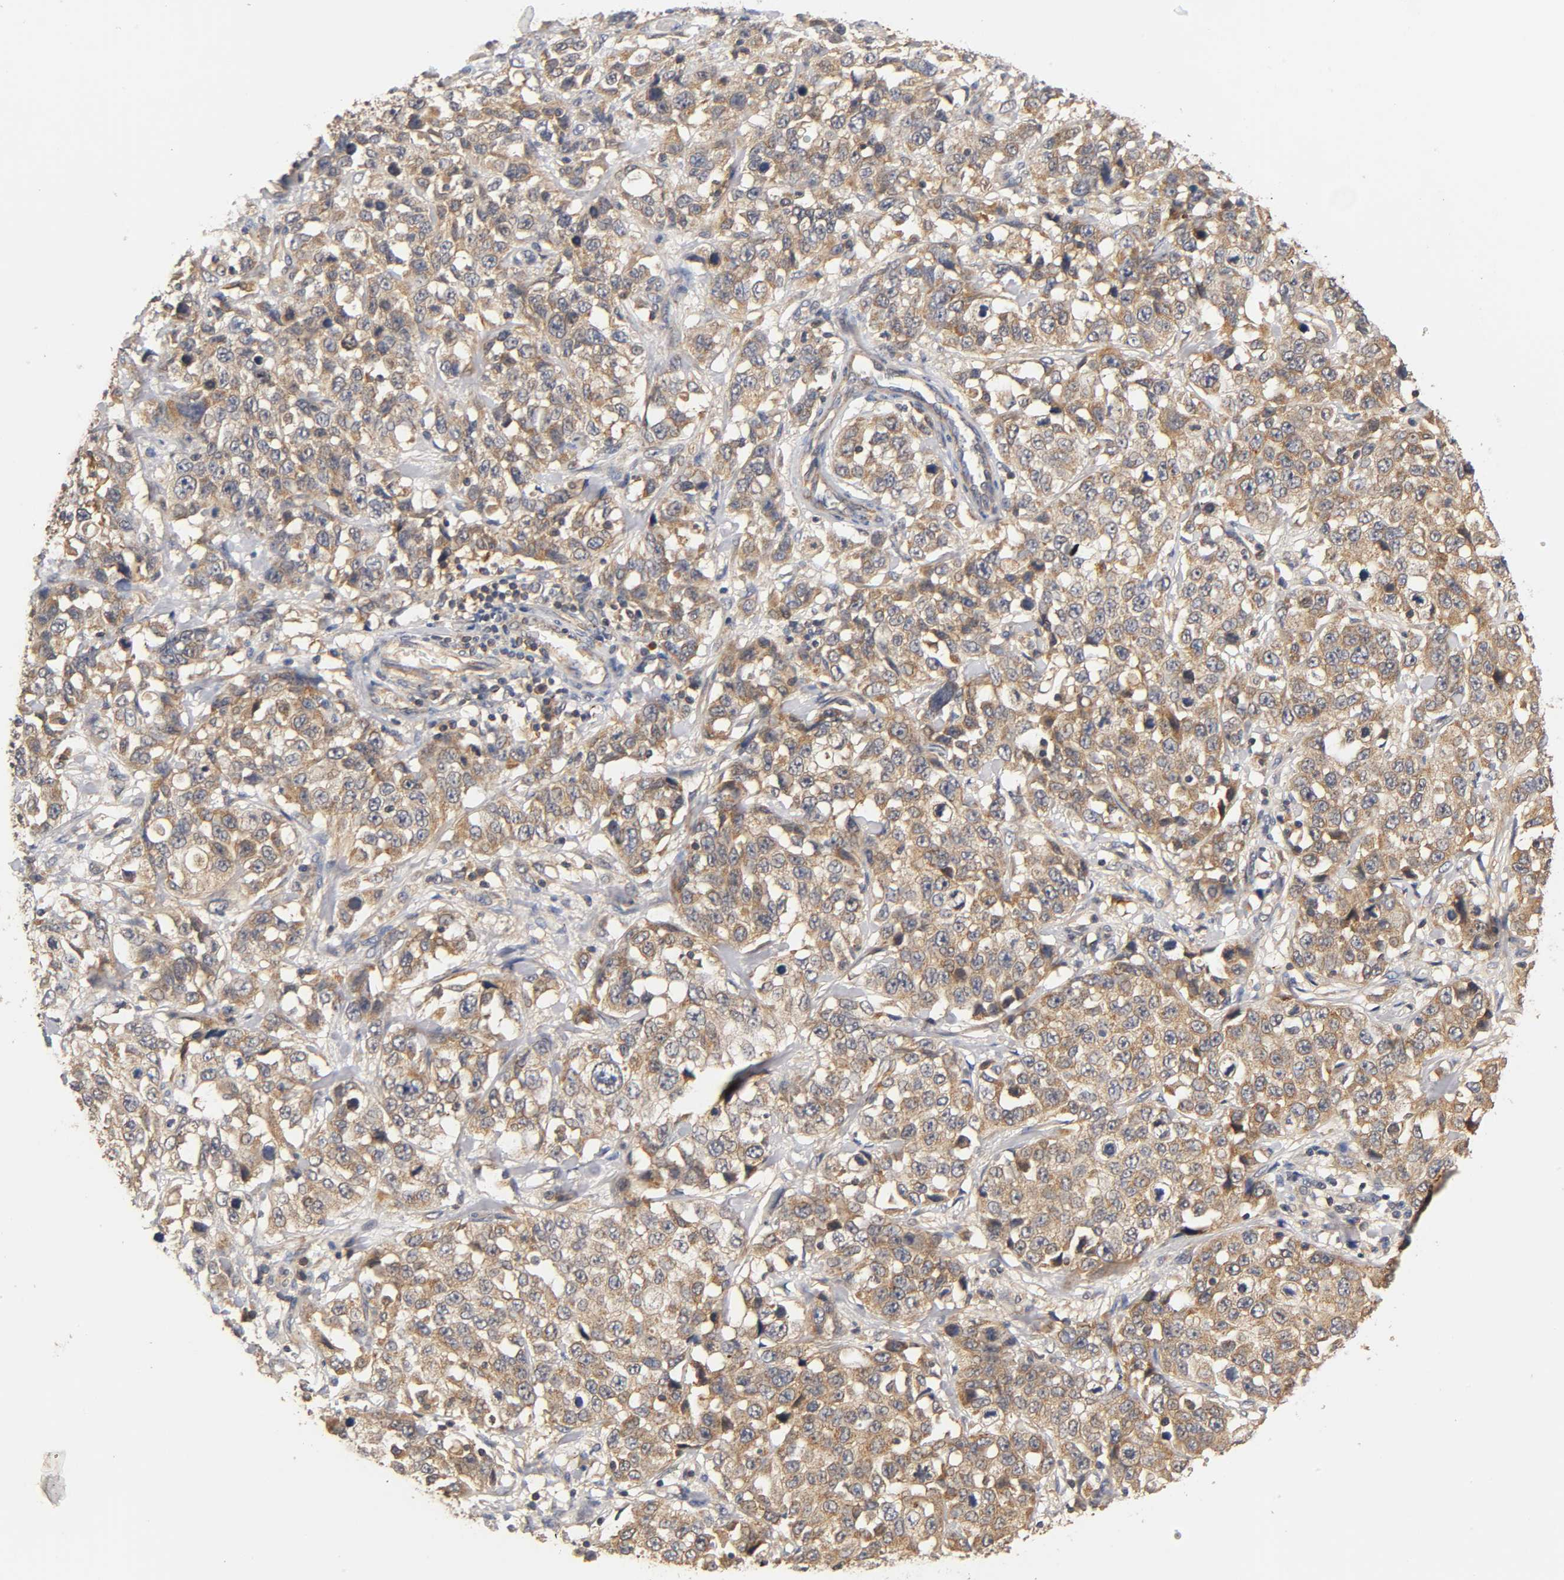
{"staining": {"intensity": "moderate", "quantity": ">75%", "location": "cytoplasmic/membranous"}, "tissue": "stomach cancer", "cell_type": "Tumor cells", "image_type": "cancer", "snomed": [{"axis": "morphology", "description": "Normal tissue, NOS"}, {"axis": "morphology", "description": "Adenocarcinoma, NOS"}, {"axis": "topography", "description": "Stomach"}], "caption": "High-power microscopy captured an immunohistochemistry (IHC) histopathology image of stomach cancer (adenocarcinoma), revealing moderate cytoplasmic/membranous positivity in approximately >75% of tumor cells.", "gene": "SCAP", "patient": {"sex": "male", "age": 48}}